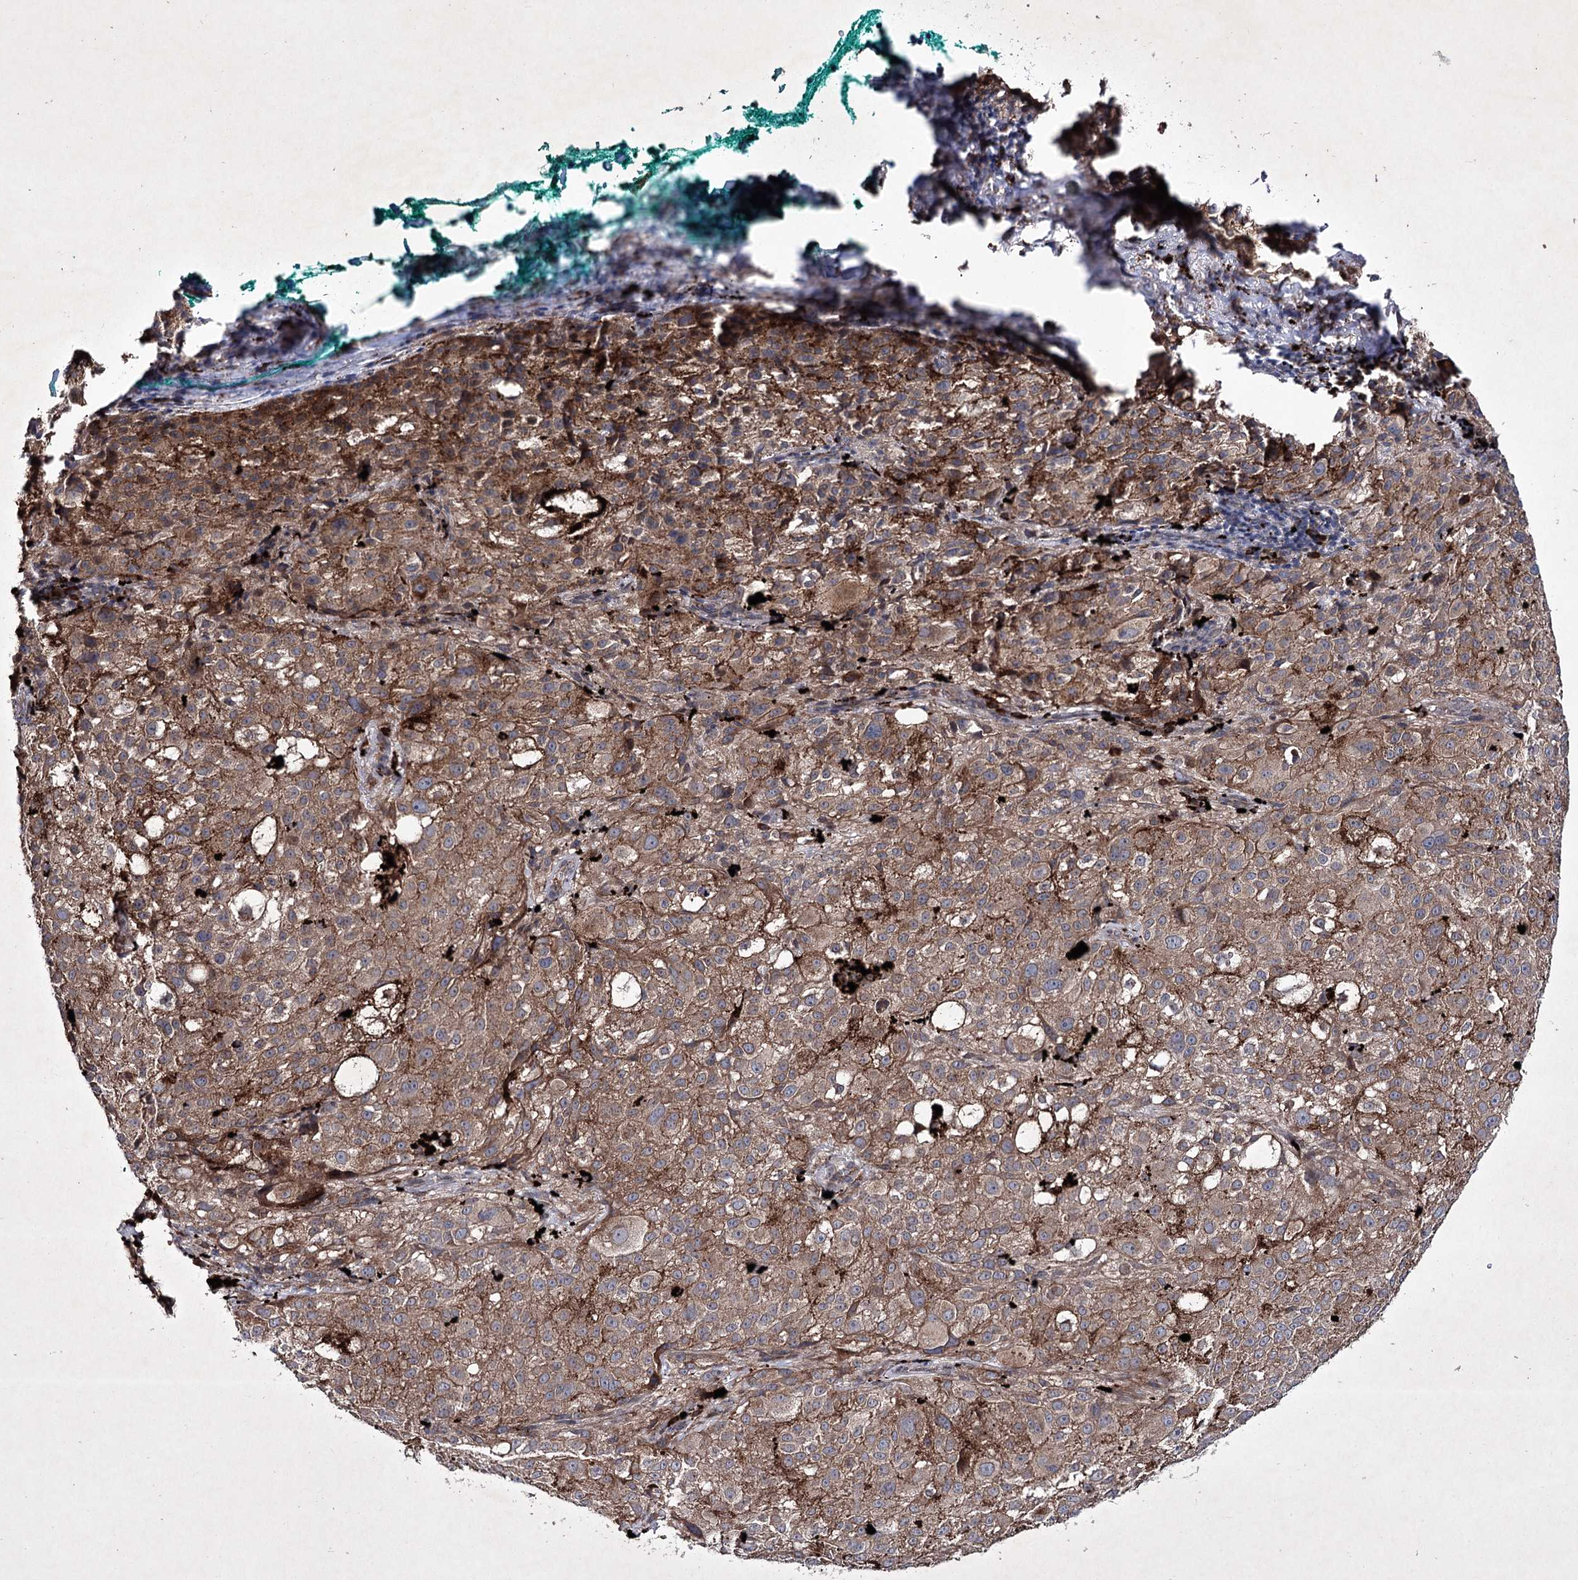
{"staining": {"intensity": "moderate", "quantity": ">75%", "location": "cytoplasmic/membranous"}, "tissue": "melanoma", "cell_type": "Tumor cells", "image_type": "cancer", "snomed": [{"axis": "morphology", "description": "Necrosis, NOS"}, {"axis": "morphology", "description": "Malignant melanoma, NOS"}, {"axis": "topography", "description": "Skin"}], "caption": "A brown stain shows moderate cytoplasmic/membranous positivity of a protein in melanoma tumor cells.", "gene": "ALG9", "patient": {"sex": "female", "age": 87}}